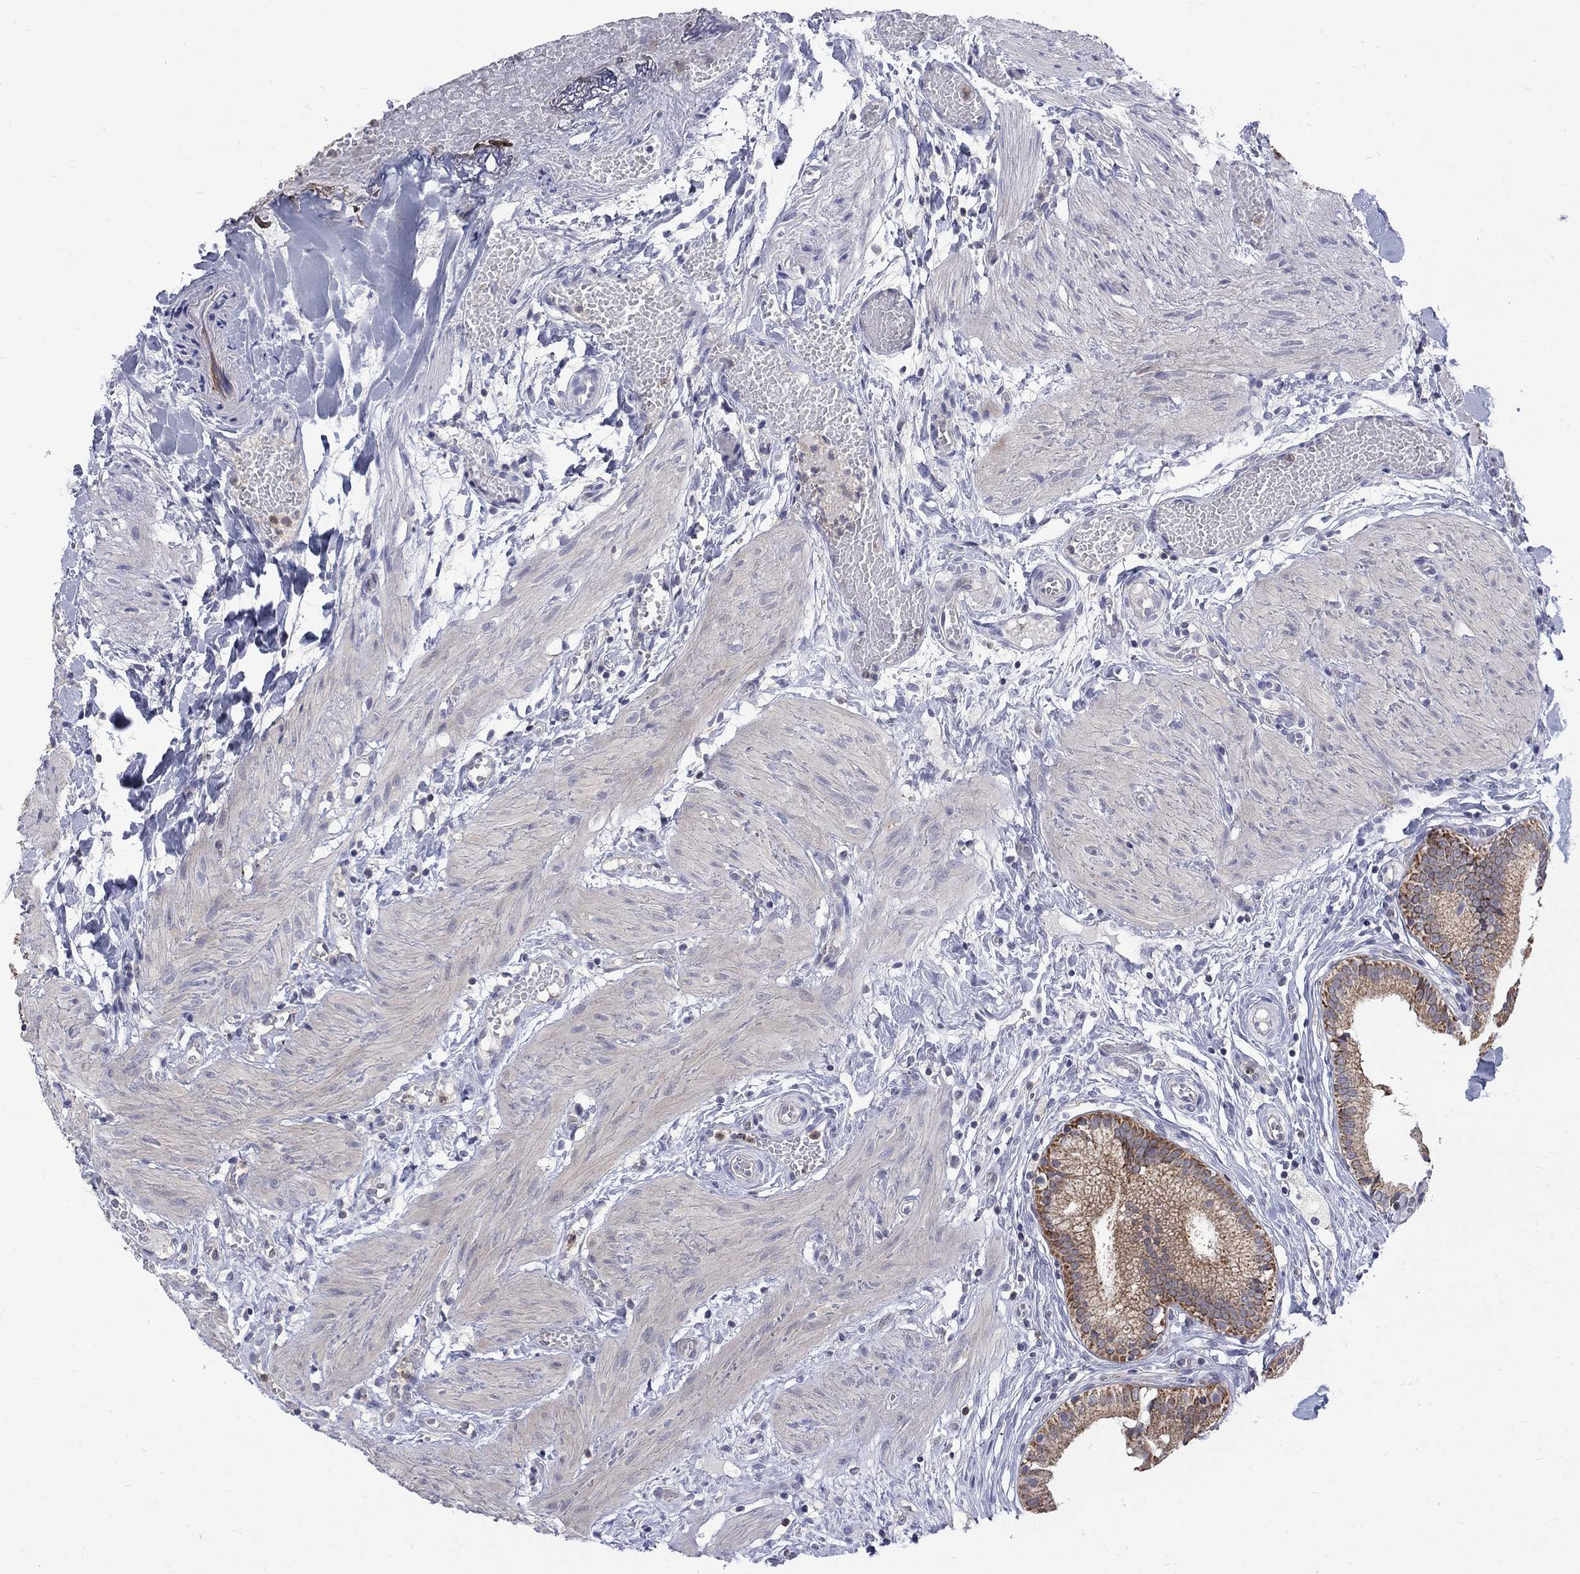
{"staining": {"intensity": "moderate", "quantity": ">75%", "location": "cytoplasmic/membranous"}, "tissue": "gallbladder", "cell_type": "Glandular cells", "image_type": "normal", "snomed": [{"axis": "morphology", "description": "Normal tissue, NOS"}, {"axis": "topography", "description": "Gallbladder"}], "caption": "This photomicrograph demonstrates IHC staining of benign gallbladder, with medium moderate cytoplasmic/membranous positivity in about >75% of glandular cells.", "gene": "HKDC1", "patient": {"sex": "female", "age": 24}}